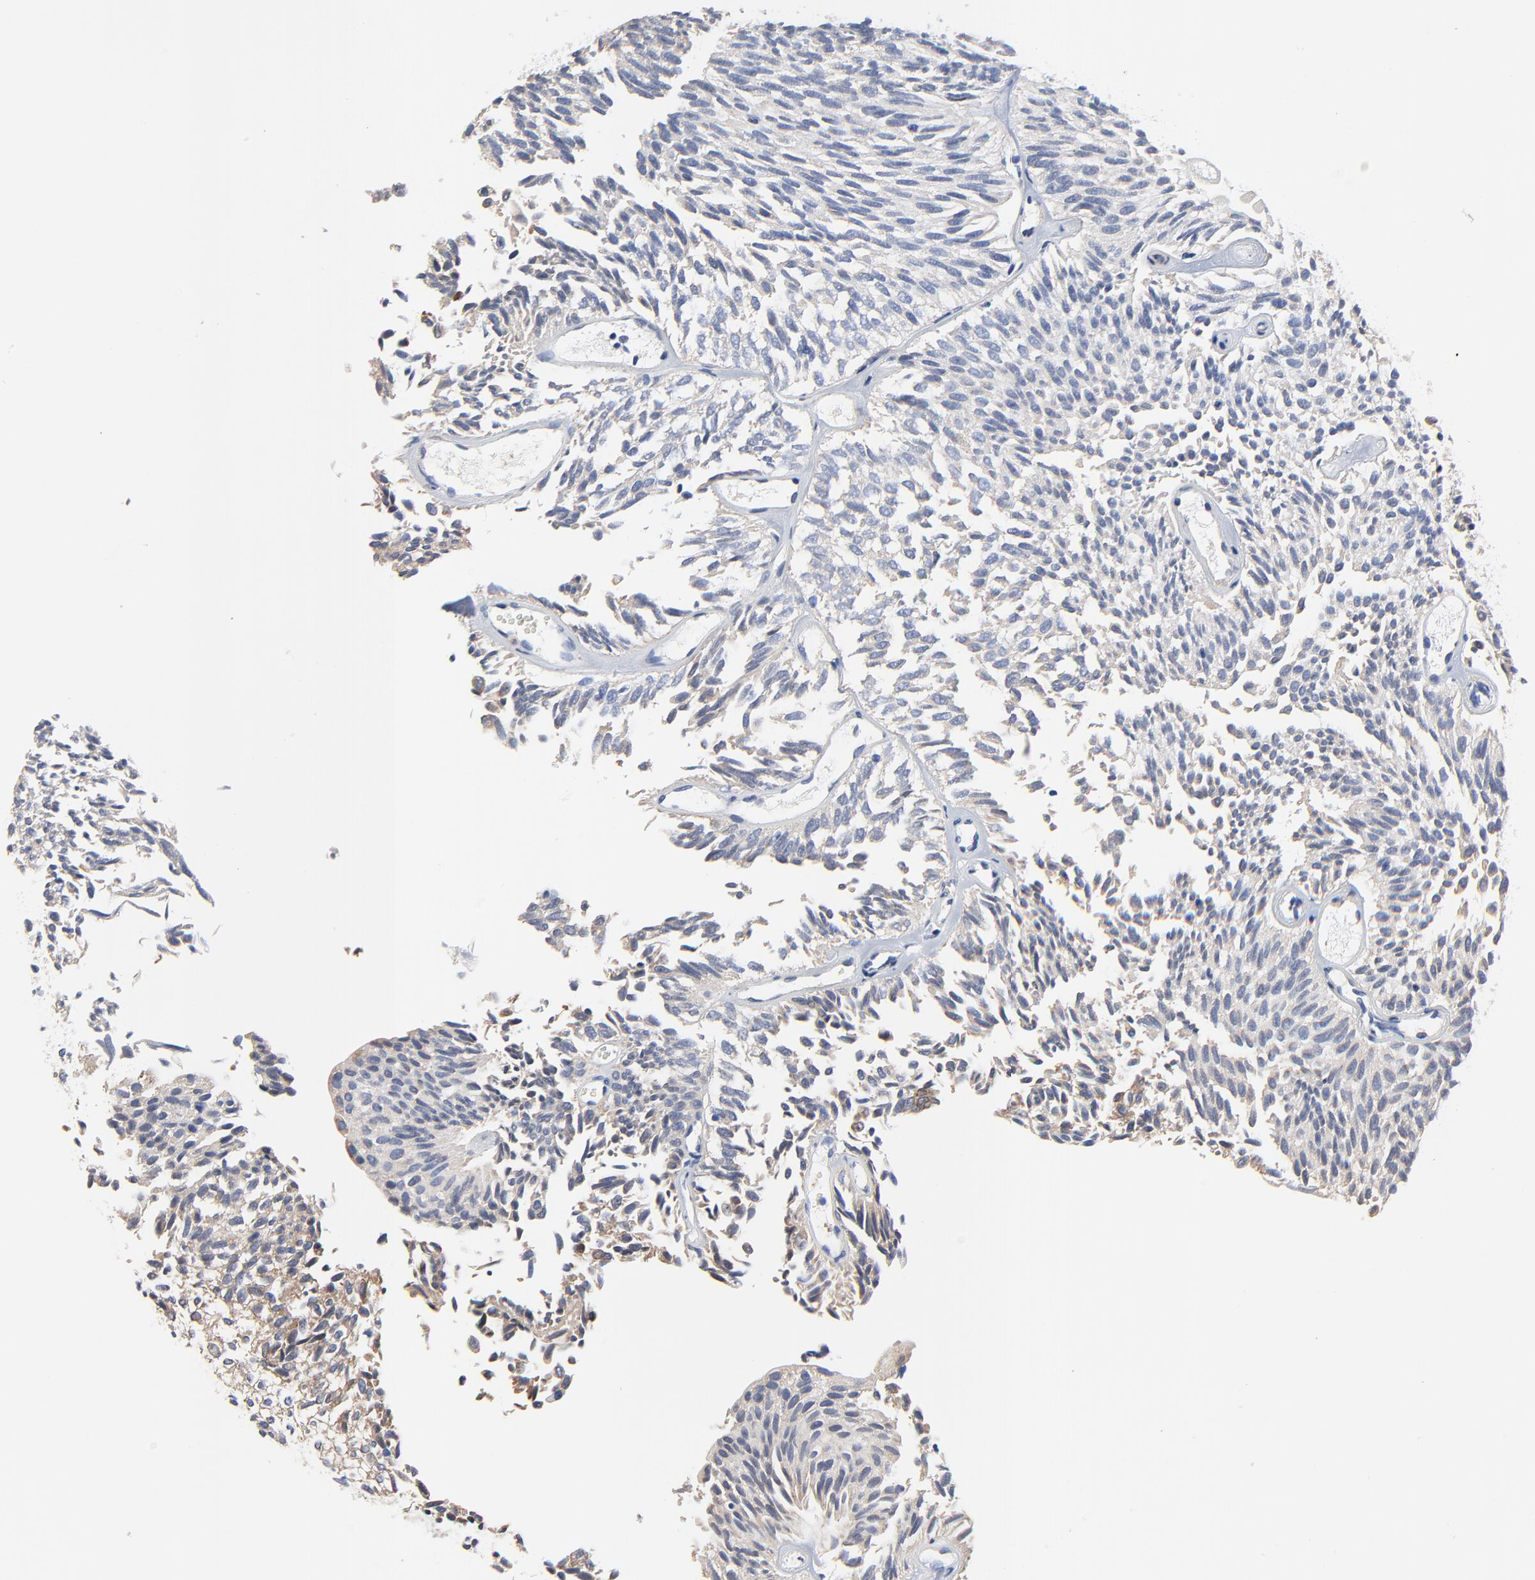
{"staining": {"intensity": "weak", "quantity": "25%-75%", "location": "cytoplasmic/membranous"}, "tissue": "urothelial cancer", "cell_type": "Tumor cells", "image_type": "cancer", "snomed": [{"axis": "morphology", "description": "Urothelial carcinoma, Low grade"}, {"axis": "topography", "description": "Urinary bladder"}], "caption": "Immunohistochemical staining of human urothelial cancer exhibits low levels of weak cytoplasmic/membranous protein staining in about 25%-75% of tumor cells.", "gene": "VAV2", "patient": {"sex": "male", "age": 76}}